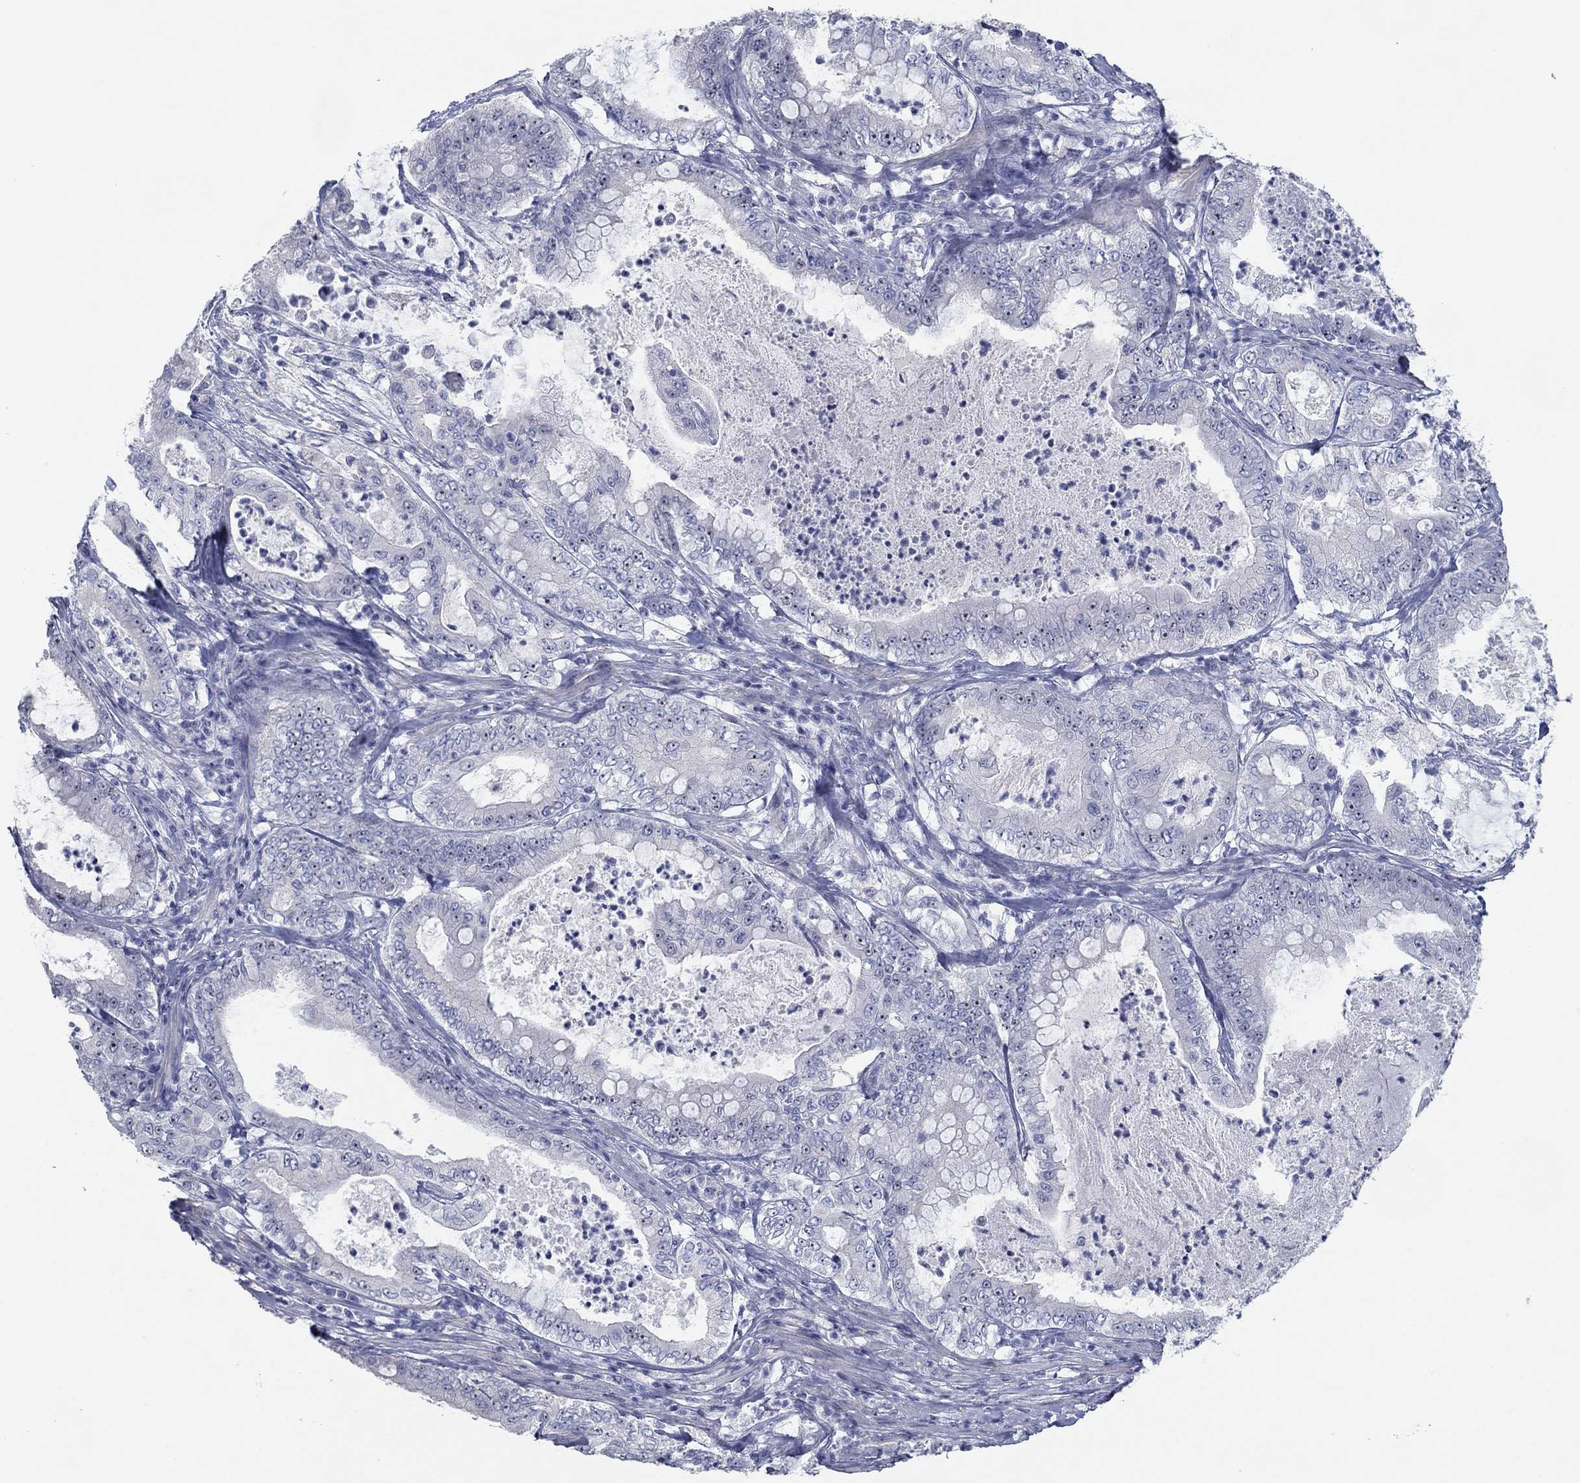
{"staining": {"intensity": "negative", "quantity": "none", "location": "none"}, "tissue": "pancreatic cancer", "cell_type": "Tumor cells", "image_type": "cancer", "snomed": [{"axis": "morphology", "description": "Adenocarcinoma, NOS"}, {"axis": "topography", "description": "Pancreas"}], "caption": "Pancreatic adenocarcinoma stained for a protein using IHC demonstrates no expression tumor cells.", "gene": "APOC3", "patient": {"sex": "male", "age": 71}}